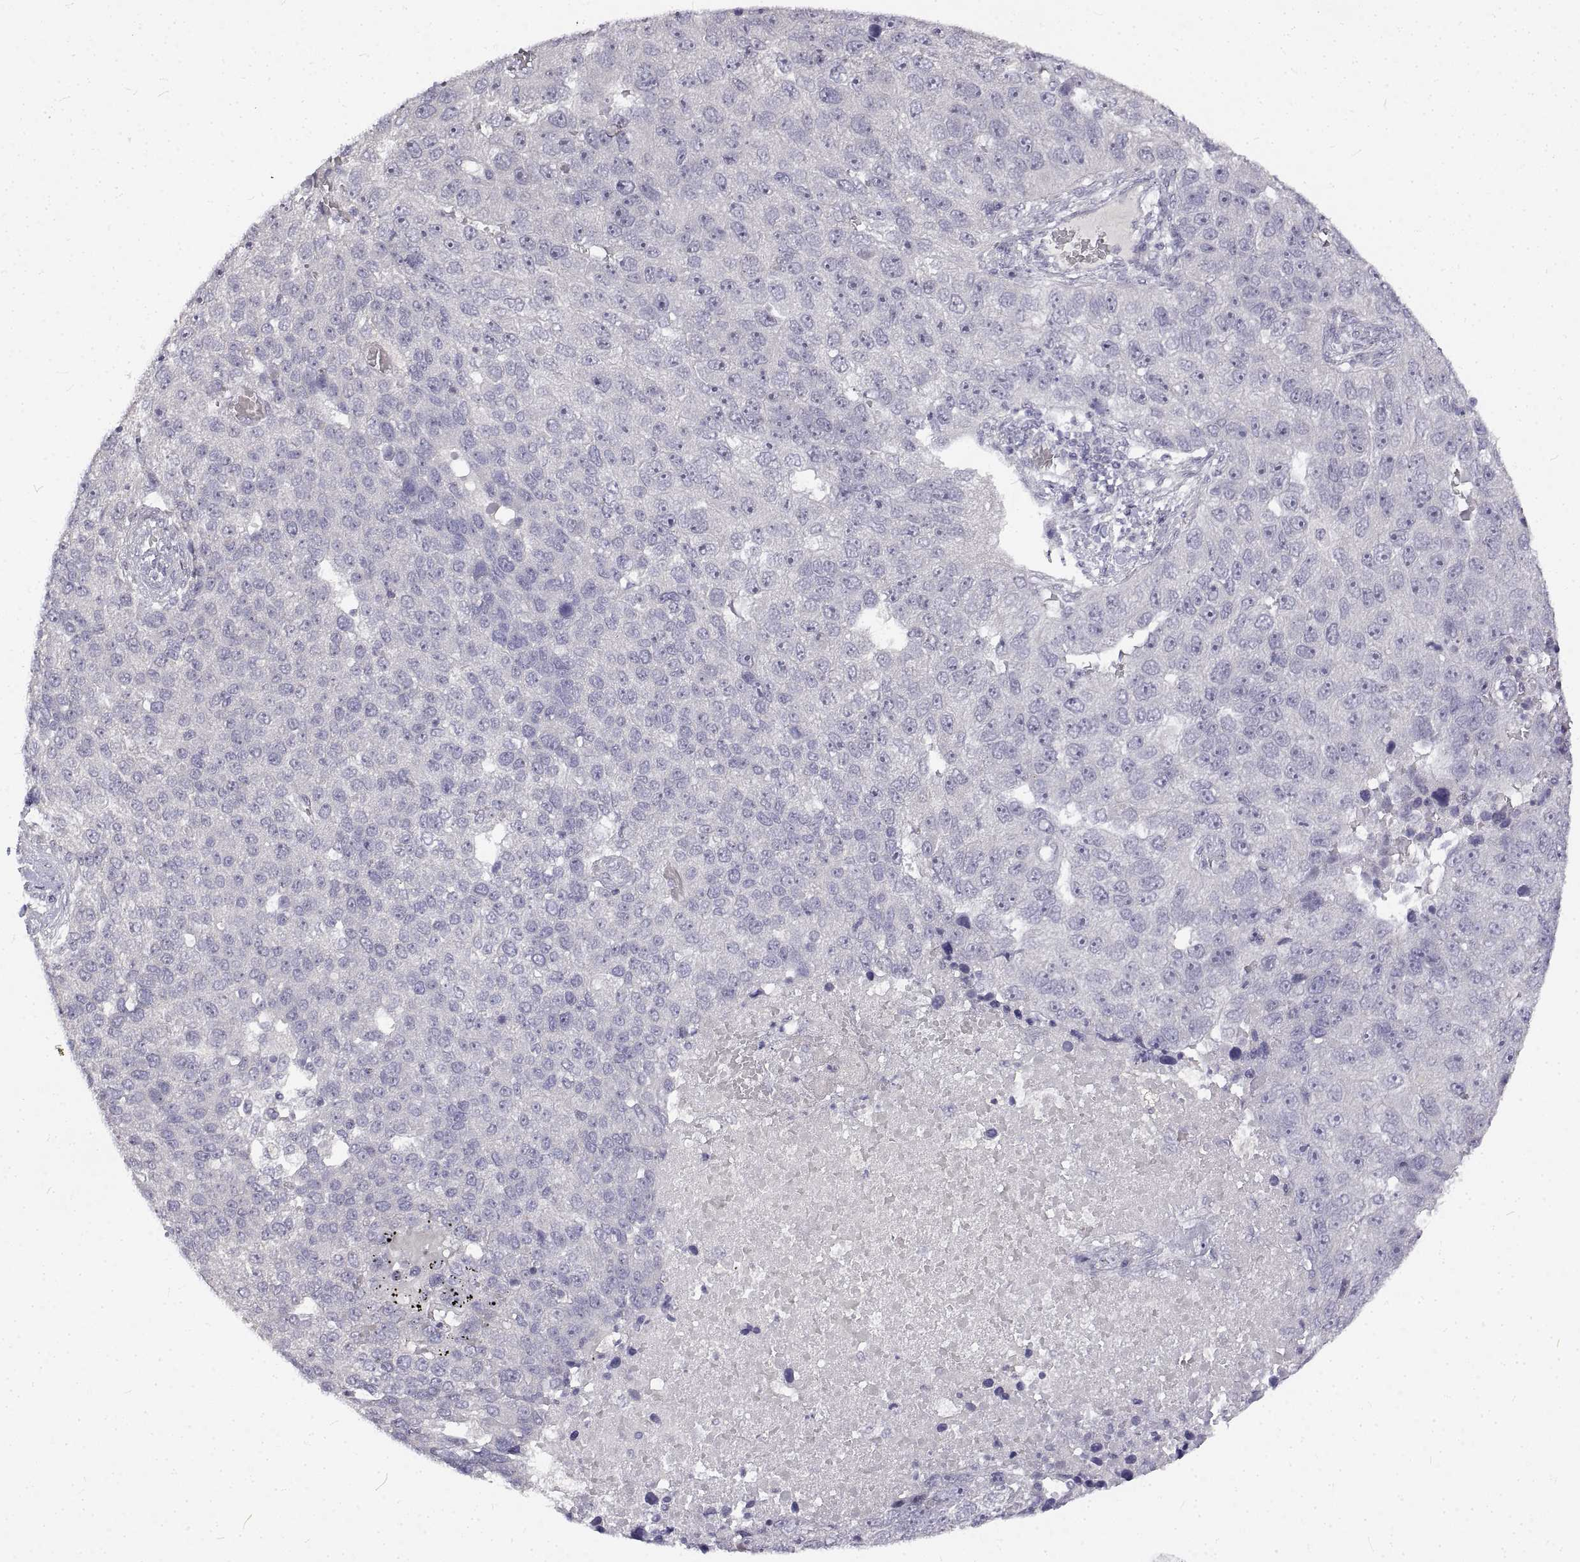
{"staining": {"intensity": "negative", "quantity": "none", "location": "none"}, "tissue": "pancreatic cancer", "cell_type": "Tumor cells", "image_type": "cancer", "snomed": [{"axis": "morphology", "description": "Adenocarcinoma, NOS"}, {"axis": "topography", "description": "Pancreas"}], "caption": "Pancreatic cancer (adenocarcinoma) was stained to show a protein in brown. There is no significant positivity in tumor cells.", "gene": "ANO2", "patient": {"sex": "female", "age": 61}}